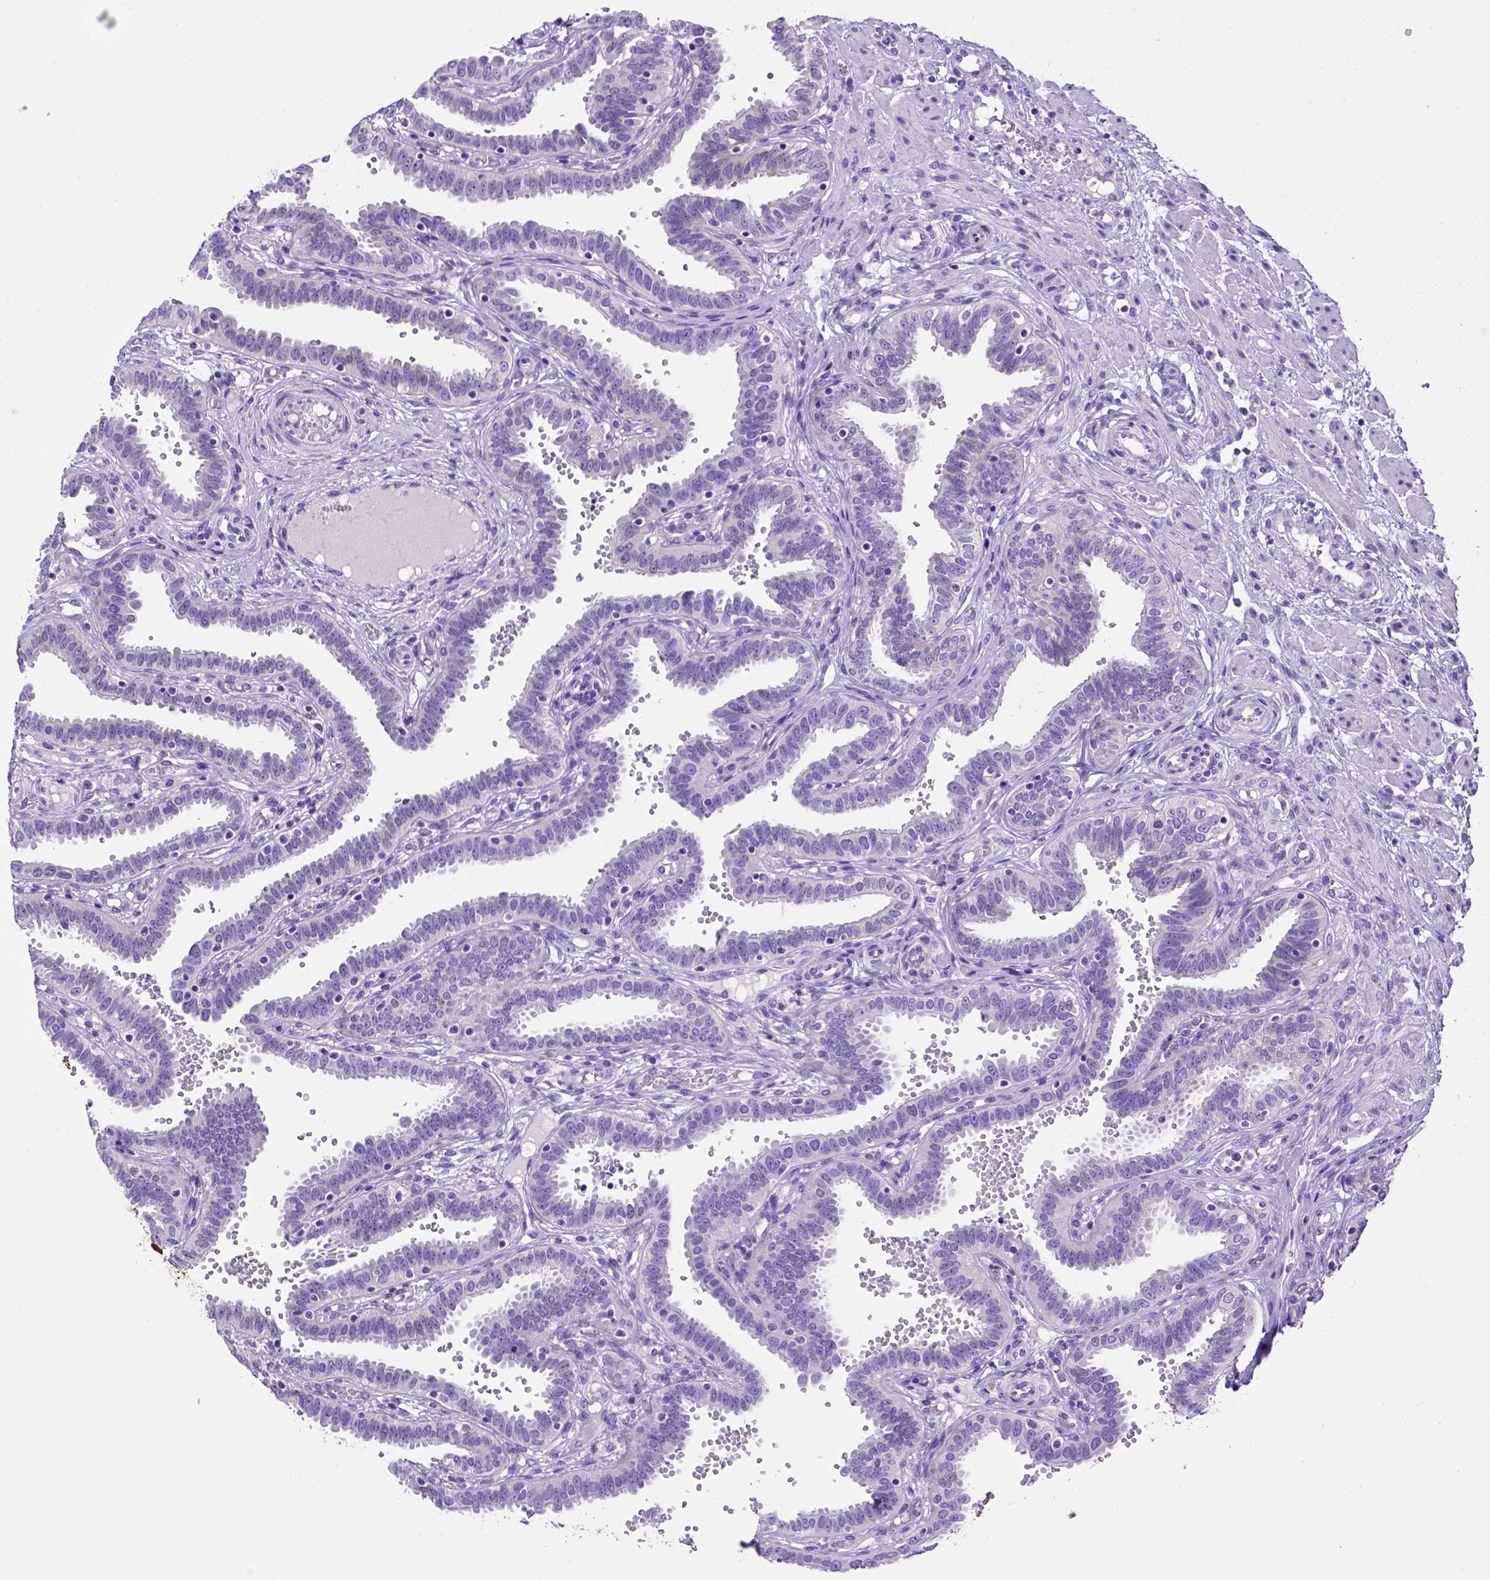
{"staining": {"intensity": "negative", "quantity": "none", "location": "none"}, "tissue": "fallopian tube", "cell_type": "Glandular cells", "image_type": "normal", "snomed": [{"axis": "morphology", "description": "Normal tissue, NOS"}, {"axis": "topography", "description": "Fallopian tube"}], "caption": "High power microscopy micrograph of an IHC micrograph of unremarkable fallopian tube, revealing no significant positivity in glandular cells.", "gene": "PTGES", "patient": {"sex": "female", "age": 37}}